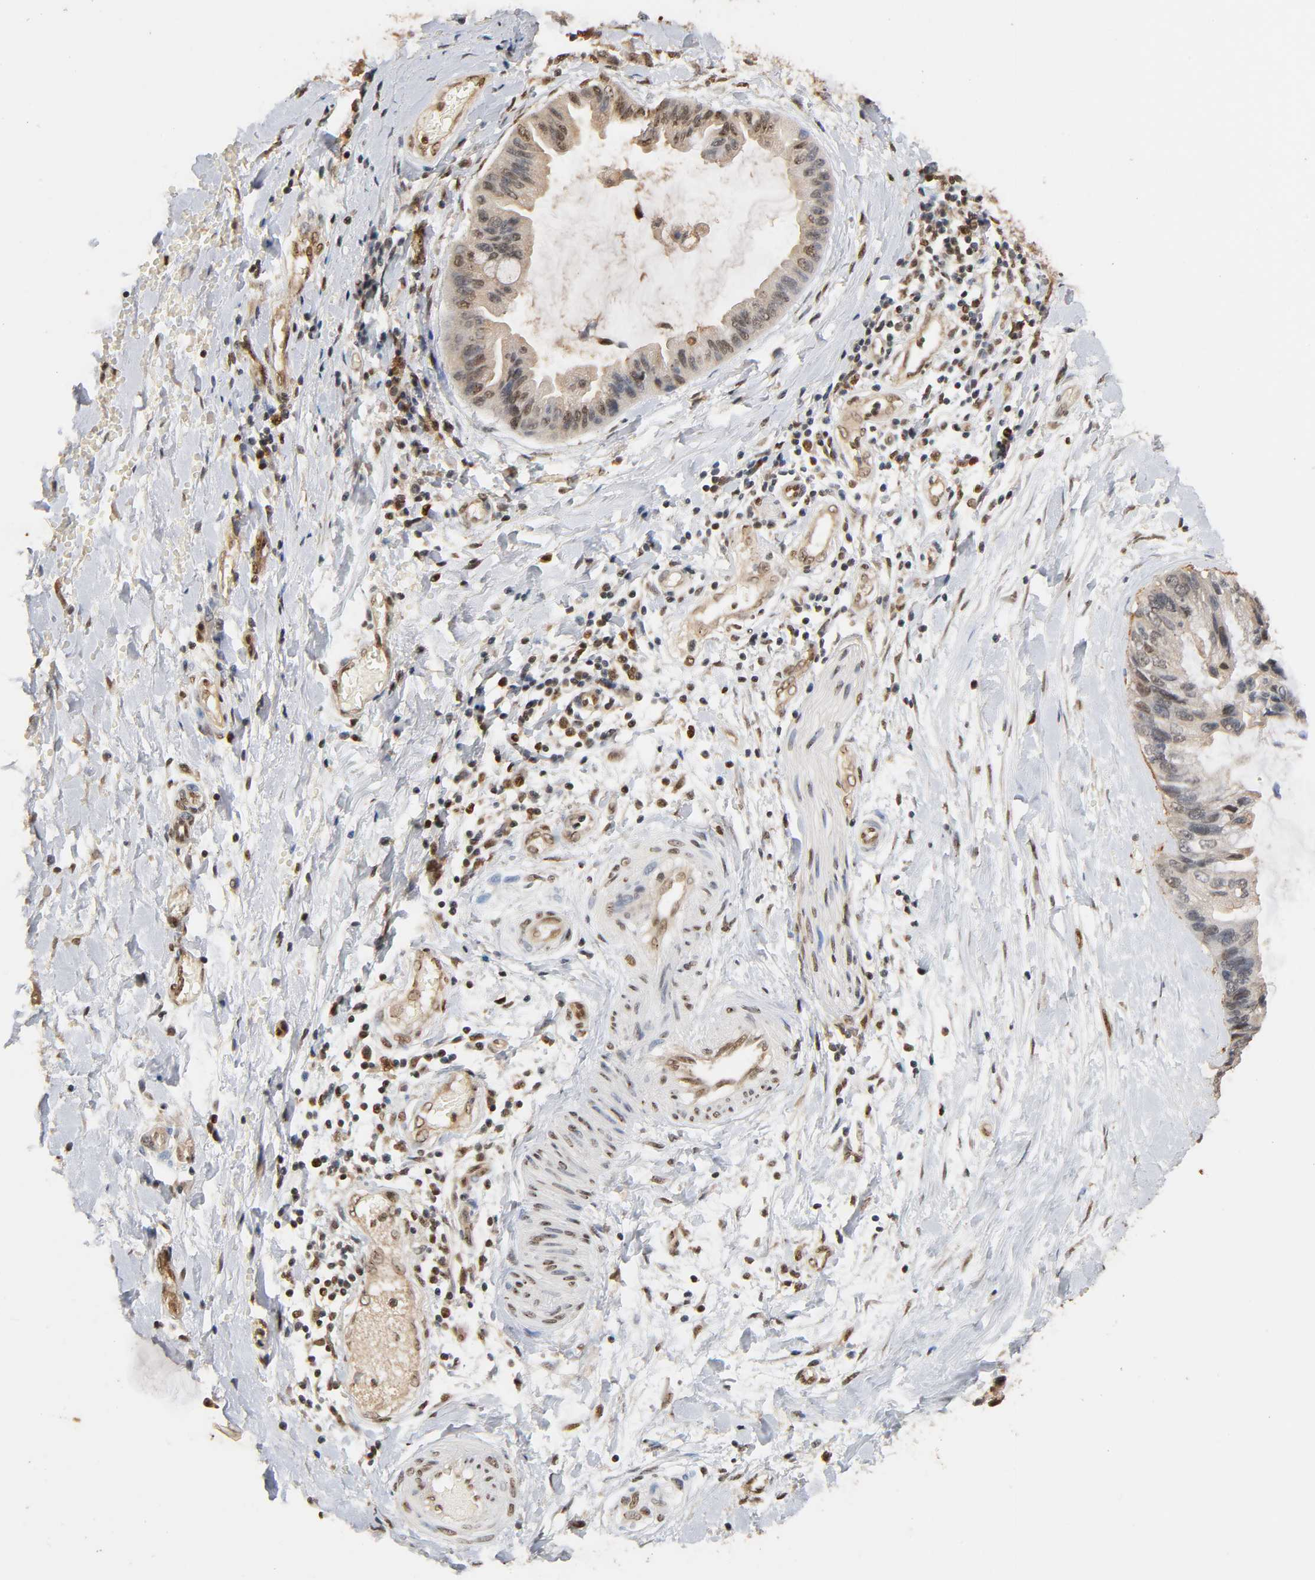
{"staining": {"intensity": "moderate", "quantity": "25%-75%", "location": "nuclear"}, "tissue": "ovarian cancer", "cell_type": "Tumor cells", "image_type": "cancer", "snomed": [{"axis": "morphology", "description": "Cystadenocarcinoma, mucinous, NOS"}, {"axis": "topography", "description": "Ovary"}], "caption": "Human ovarian cancer stained with a protein marker reveals moderate staining in tumor cells.", "gene": "UBC", "patient": {"sex": "female", "age": 39}}